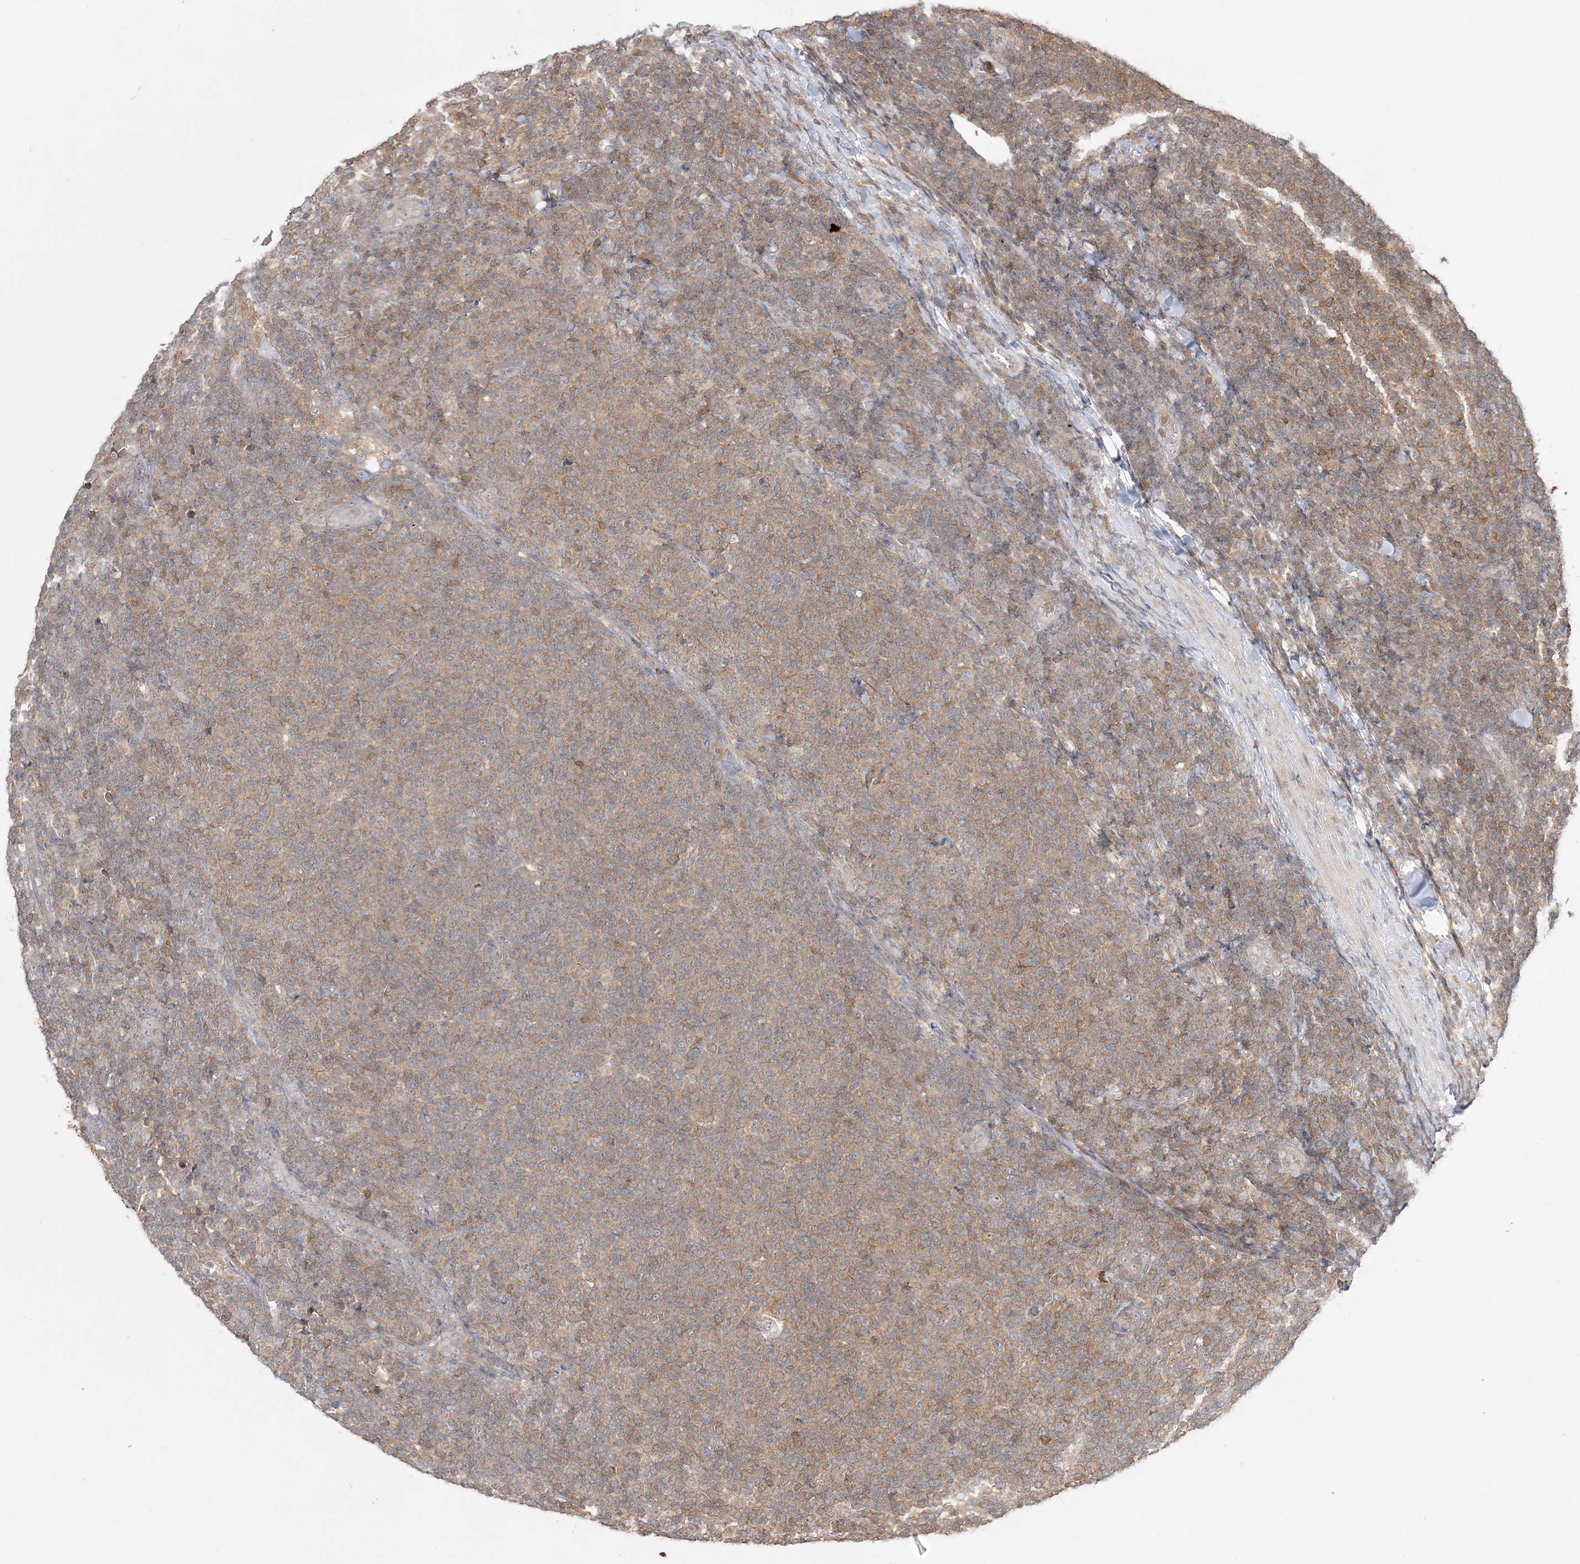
{"staining": {"intensity": "moderate", "quantity": "25%-75%", "location": "cytoplasmic/membranous"}, "tissue": "lymphoma", "cell_type": "Tumor cells", "image_type": "cancer", "snomed": [{"axis": "morphology", "description": "Malignant lymphoma, non-Hodgkin's type, Low grade"}, {"axis": "topography", "description": "Lymph node"}], "caption": "The immunohistochemical stain shows moderate cytoplasmic/membranous positivity in tumor cells of lymphoma tissue. (DAB (3,3'-diaminobenzidine) IHC with brightfield microscopy, high magnification).", "gene": "CAB39", "patient": {"sex": "male", "age": 66}}